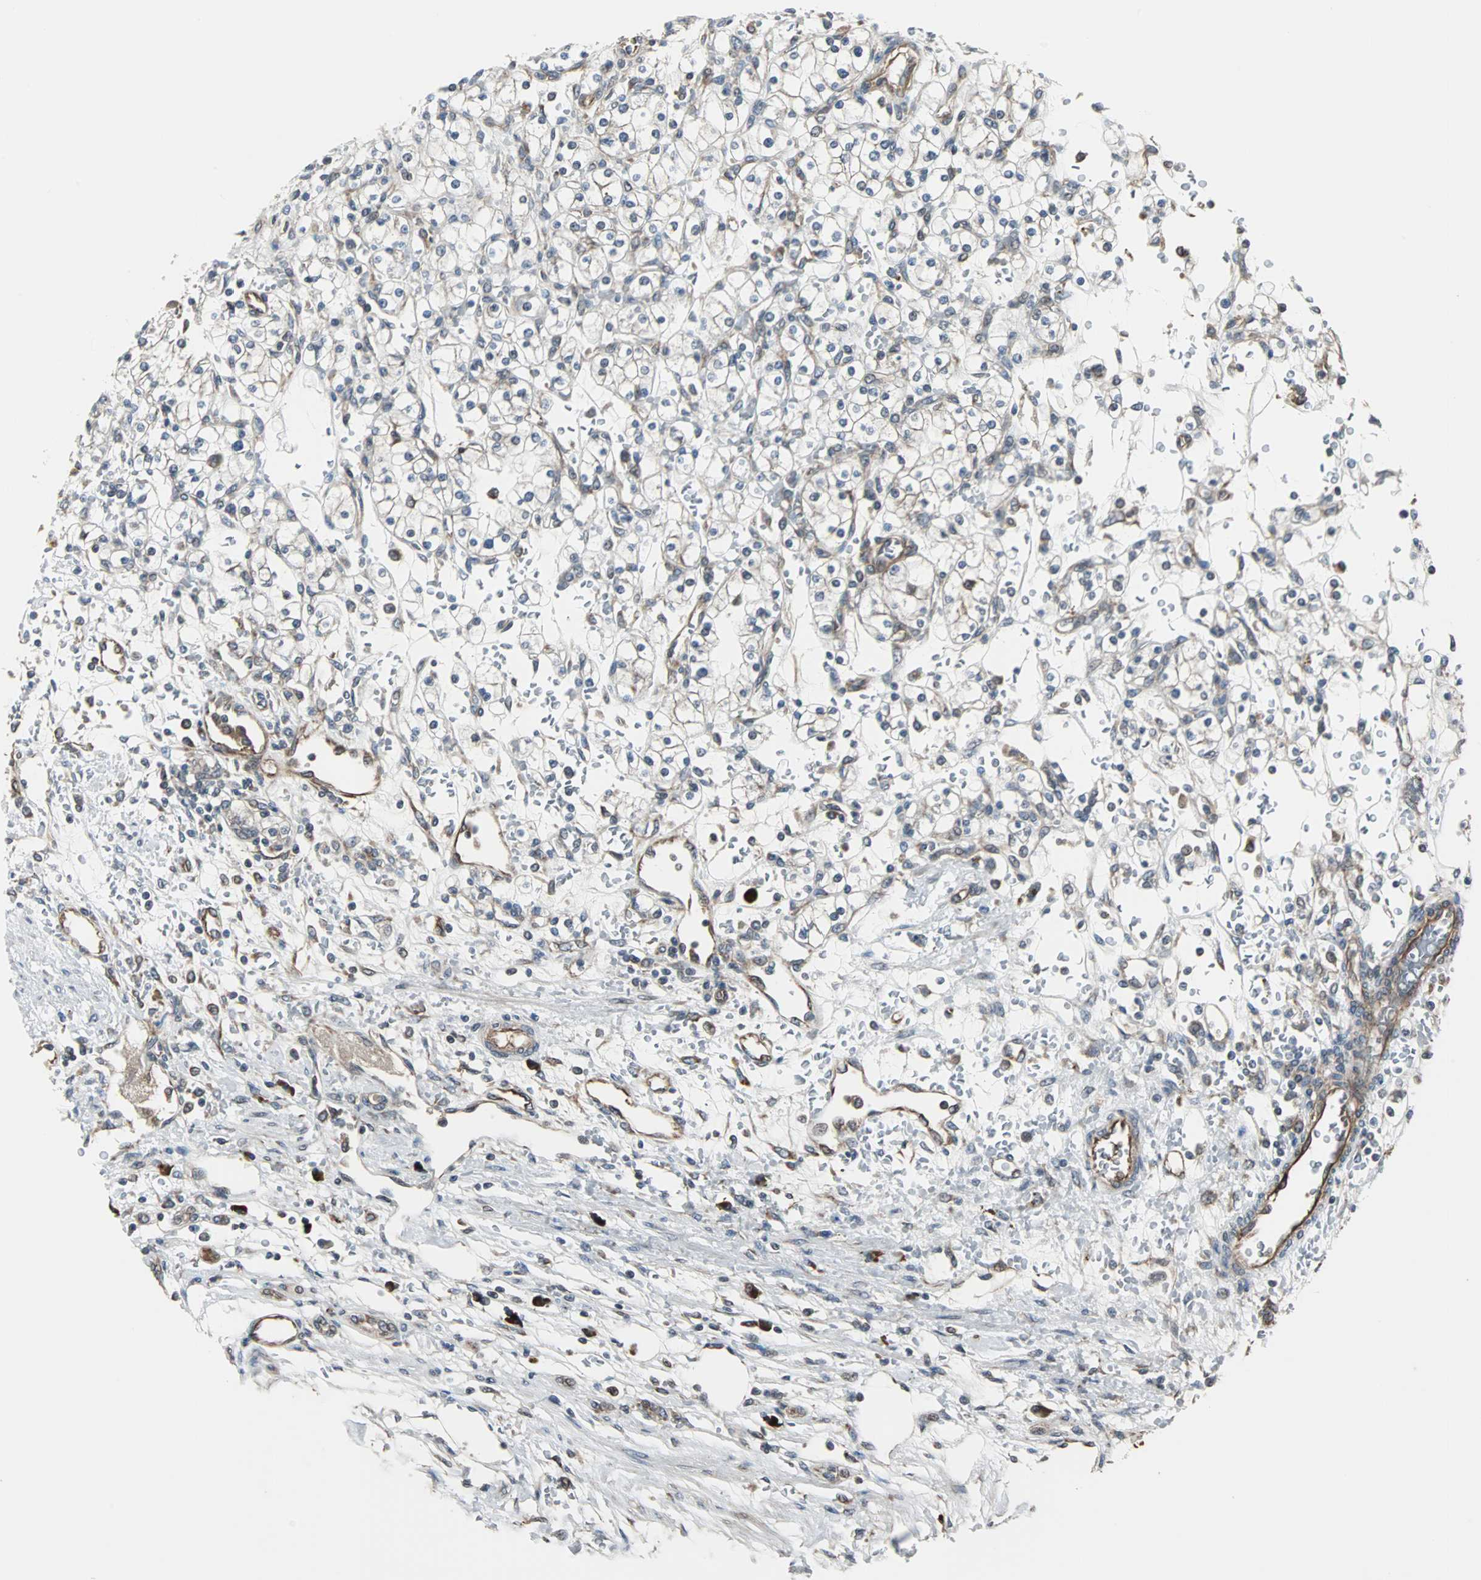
{"staining": {"intensity": "weak", "quantity": "<25%", "location": "cytoplasmic/membranous"}, "tissue": "renal cancer", "cell_type": "Tumor cells", "image_type": "cancer", "snomed": [{"axis": "morphology", "description": "Normal tissue, NOS"}, {"axis": "morphology", "description": "Adenocarcinoma, NOS"}, {"axis": "topography", "description": "Kidney"}], "caption": "Renal adenocarcinoma stained for a protein using immunohistochemistry (IHC) demonstrates no expression tumor cells.", "gene": "CHP1", "patient": {"sex": "female", "age": 55}}